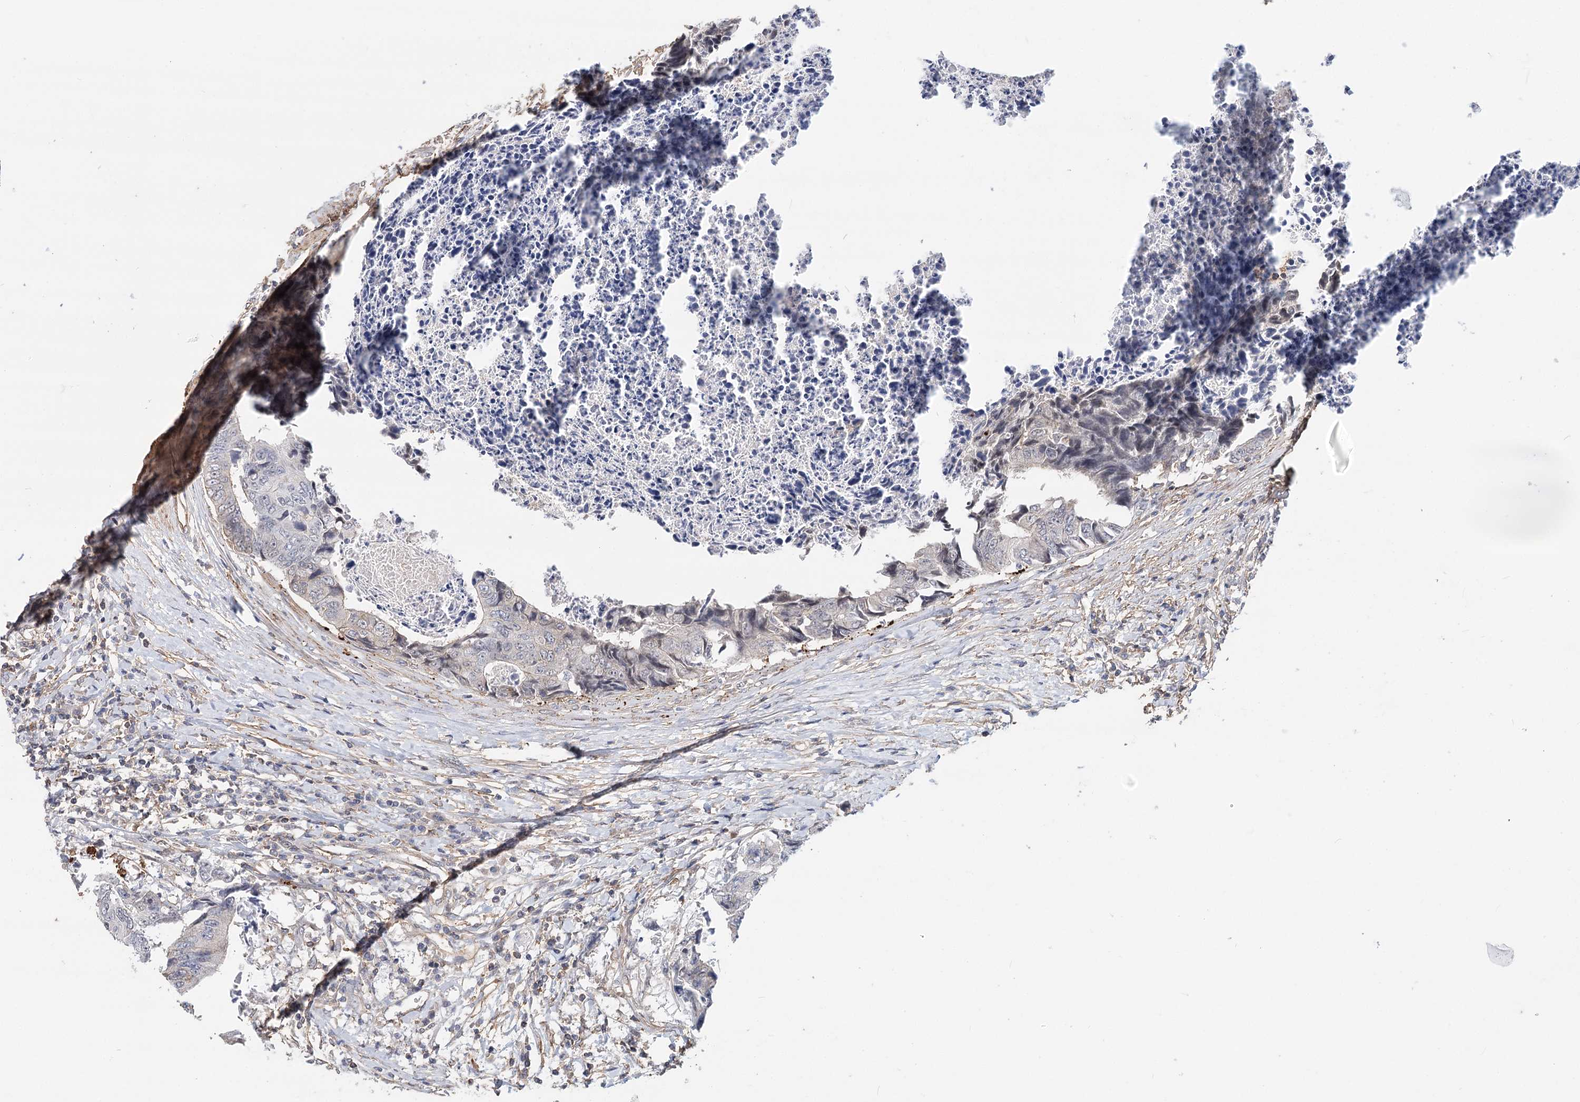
{"staining": {"intensity": "negative", "quantity": "none", "location": "none"}, "tissue": "colorectal cancer", "cell_type": "Tumor cells", "image_type": "cancer", "snomed": [{"axis": "morphology", "description": "Adenocarcinoma, NOS"}, {"axis": "topography", "description": "Rectum"}], "caption": "This image is of colorectal cancer (adenocarcinoma) stained with immunohistochemistry to label a protein in brown with the nuclei are counter-stained blue. There is no staining in tumor cells. (Brightfield microscopy of DAB (3,3'-diaminobenzidine) IHC at high magnification).", "gene": "TMEM218", "patient": {"sex": "male", "age": 84}}